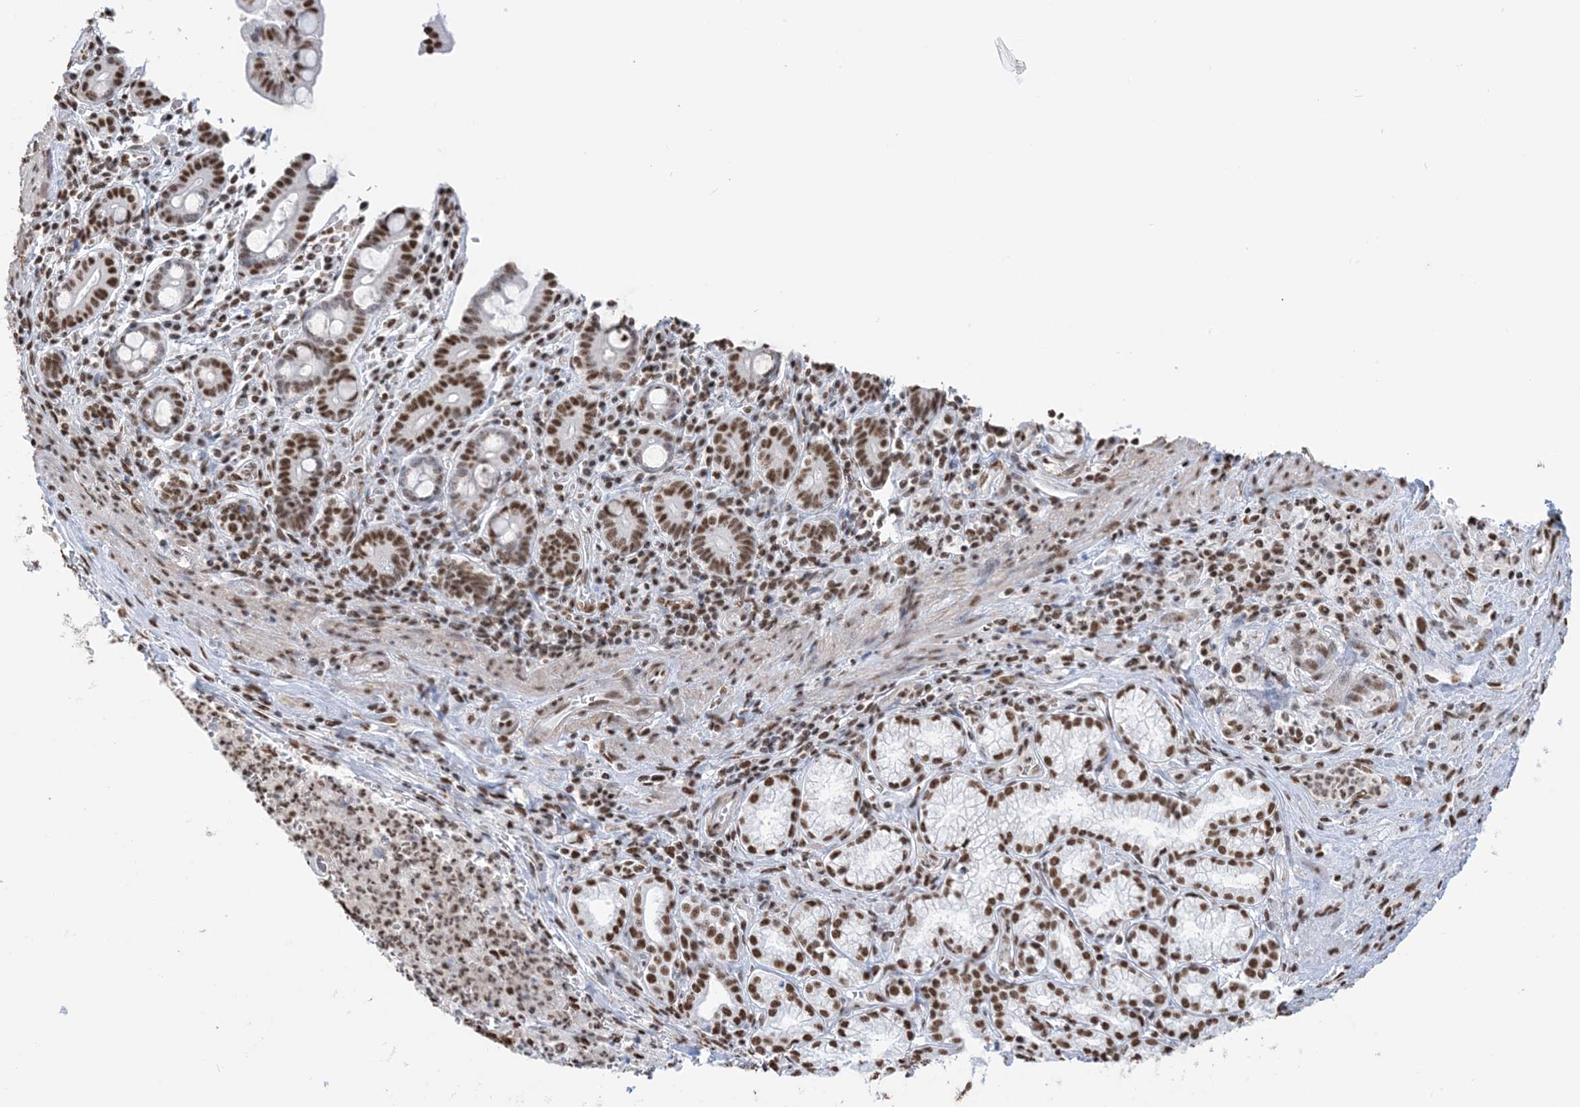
{"staining": {"intensity": "strong", "quantity": ">75%", "location": "nuclear"}, "tissue": "pancreatic cancer", "cell_type": "Tumor cells", "image_type": "cancer", "snomed": [{"axis": "morphology", "description": "Adenocarcinoma, NOS"}, {"axis": "topography", "description": "Pancreas"}], "caption": "DAB immunohistochemical staining of pancreatic cancer (adenocarcinoma) demonstrates strong nuclear protein positivity in about >75% of tumor cells. Using DAB (3,3'-diaminobenzidine) (brown) and hematoxylin (blue) stains, captured at high magnification using brightfield microscopy.", "gene": "ZNF792", "patient": {"sex": "male", "age": 70}}